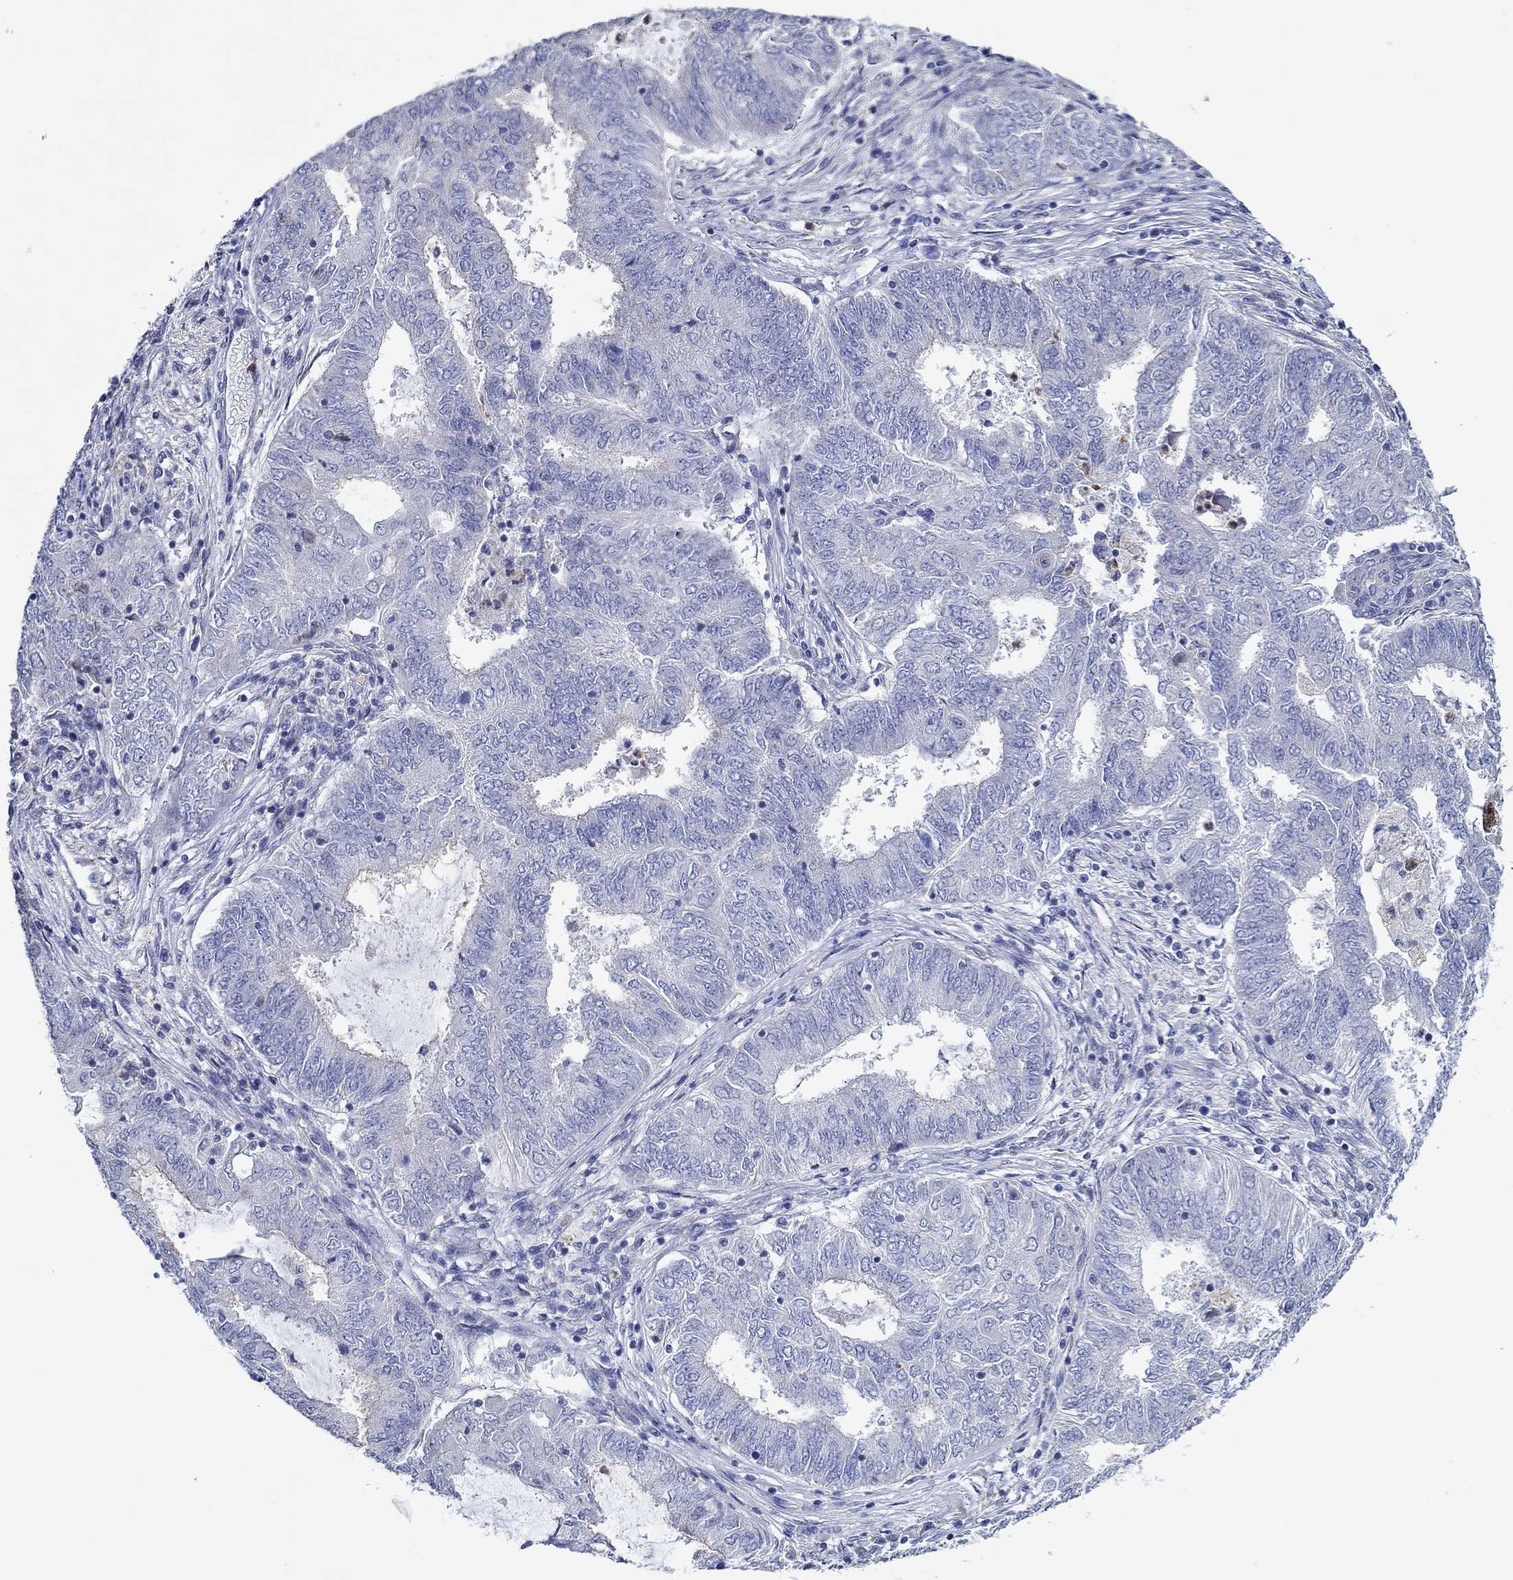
{"staining": {"intensity": "negative", "quantity": "none", "location": "none"}, "tissue": "endometrial cancer", "cell_type": "Tumor cells", "image_type": "cancer", "snomed": [{"axis": "morphology", "description": "Adenocarcinoma, NOS"}, {"axis": "topography", "description": "Endometrium"}], "caption": "IHC of human endometrial cancer (adenocarcinoma) exhibits no expression in tumor cells. The staining was performed using DAB to visualize the protein expression in brown, while the nuclei were stained in blue with hematoxylin (Magnification: 20x).", "gene": "CFAP61", "patient": {"sex": "female", "age": 62}}